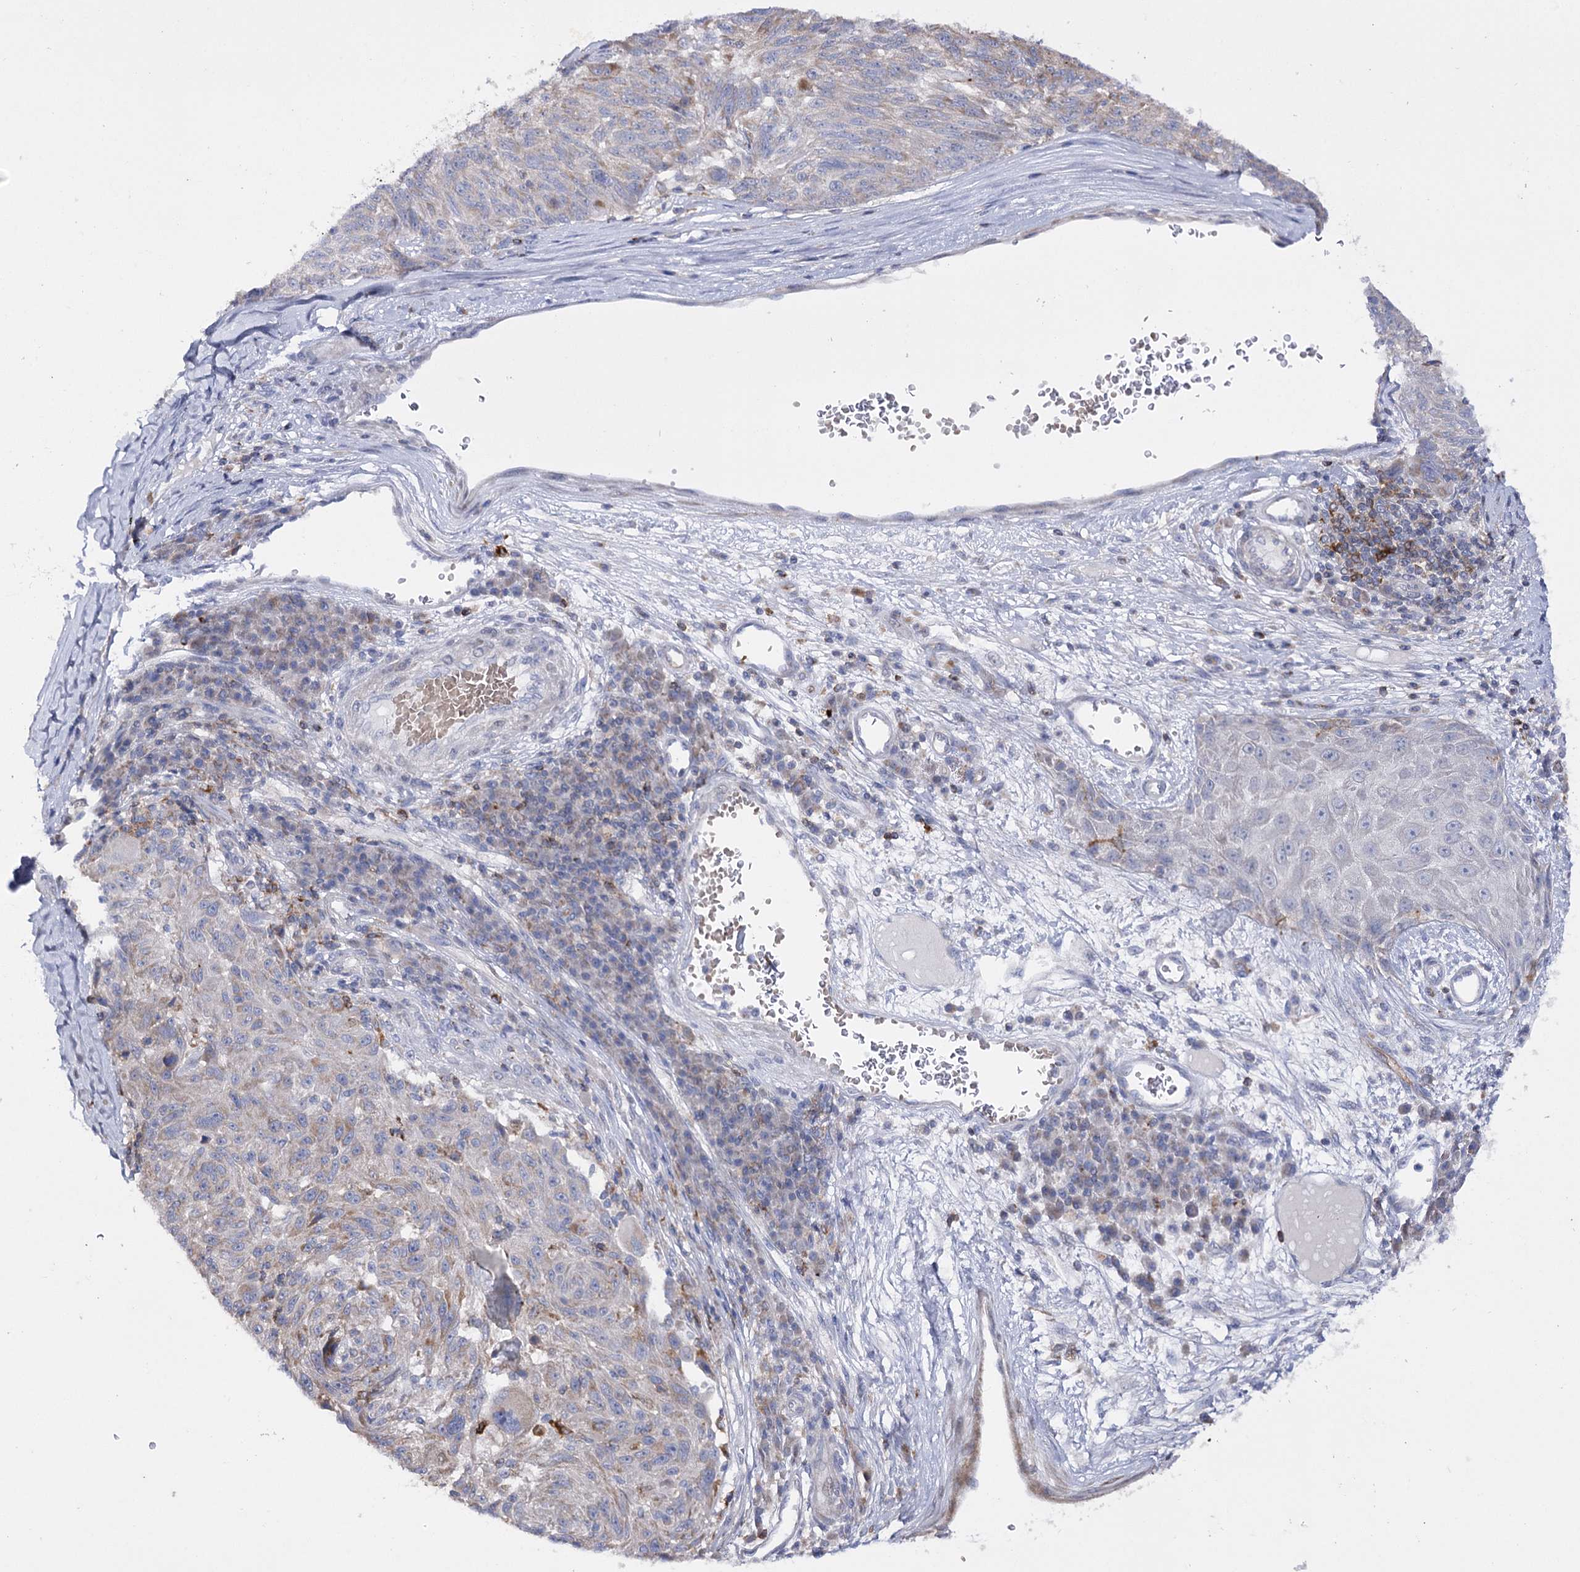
{"staining": {"intensity": "moderate", "quantity": "25%-75%", "location": "cytoplasmic/membranous"}, "tissue": "melanoma", "cell_type": "Tumor cells", "image_type": "cancer", "snomed": [{"axis": "morphology", "description": "Malignant melanoma, NOS"}, {"axis": "topography", "description": "Skin"}], "caption": "DAB immunohistochemical staining of melanoma exhibits moderate cytoplasmic/membranous protein positivity in about 25%-75% of tumor cells. The protein is shown in brown color, while the nuclei are stained blue.", "gene": "COX15", "patient": {"sex": "male", "age": 53}}